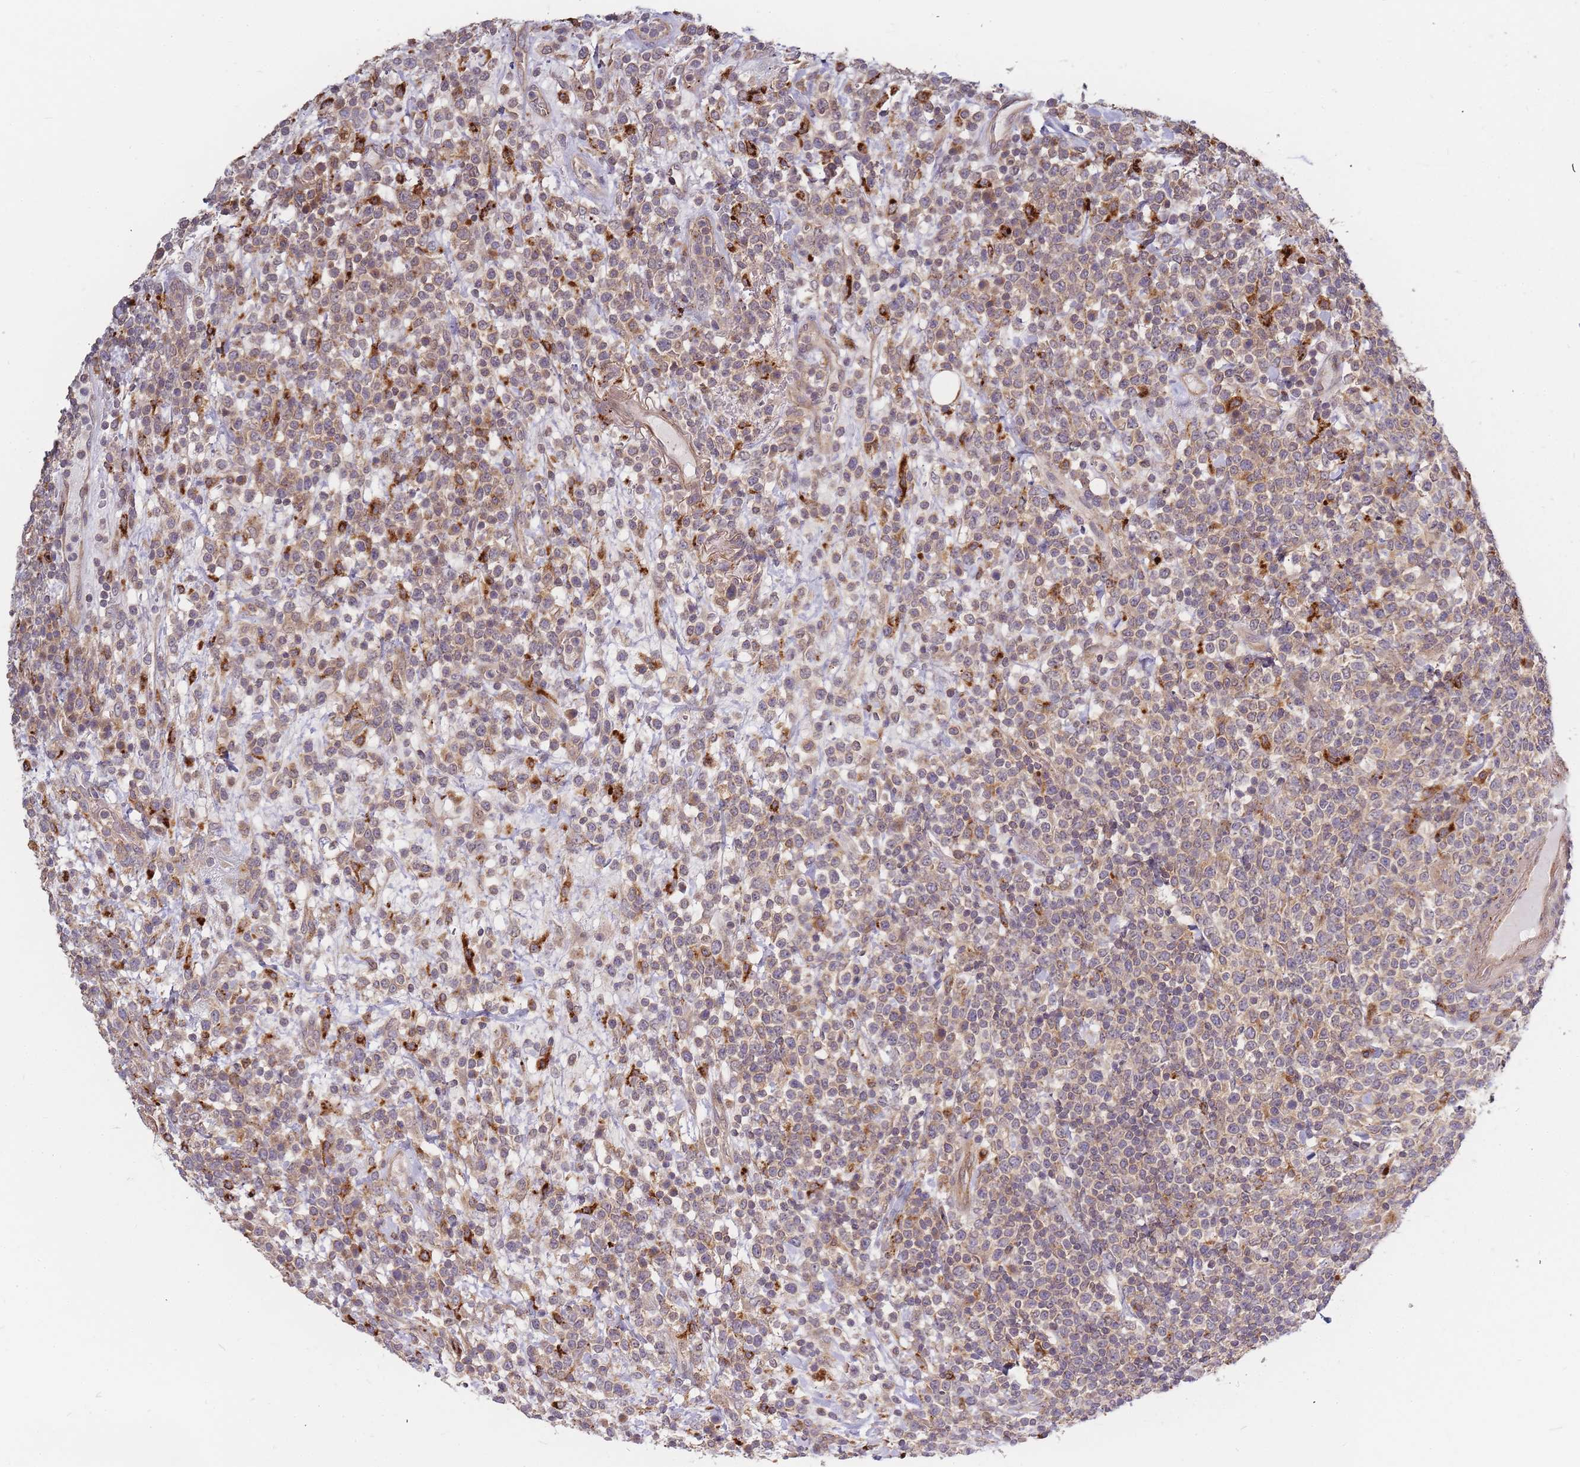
{"staining": {"intensity": "weak", "quantity": ">75%", "location": "cytoplasmic/membranous"}, "tissue": "lymphoma", "cell_type": "Tumor cells", "image_type": "cancer", "snomed": [{"axis": "morphology", "description": "Malignant lymphoma, non-Hodgkin's type, High grade"}, {"axis": "topography", "description": "Colon"}], "caption": "High-grade malignant lymphoma, non-Hodgkin's type stained with IHC exhibits weak cytoplasmic/membranous positivity in about >75% of tumor cells.", "gene": "ATG5", "patient": {"sex": "female", "age": 53}}